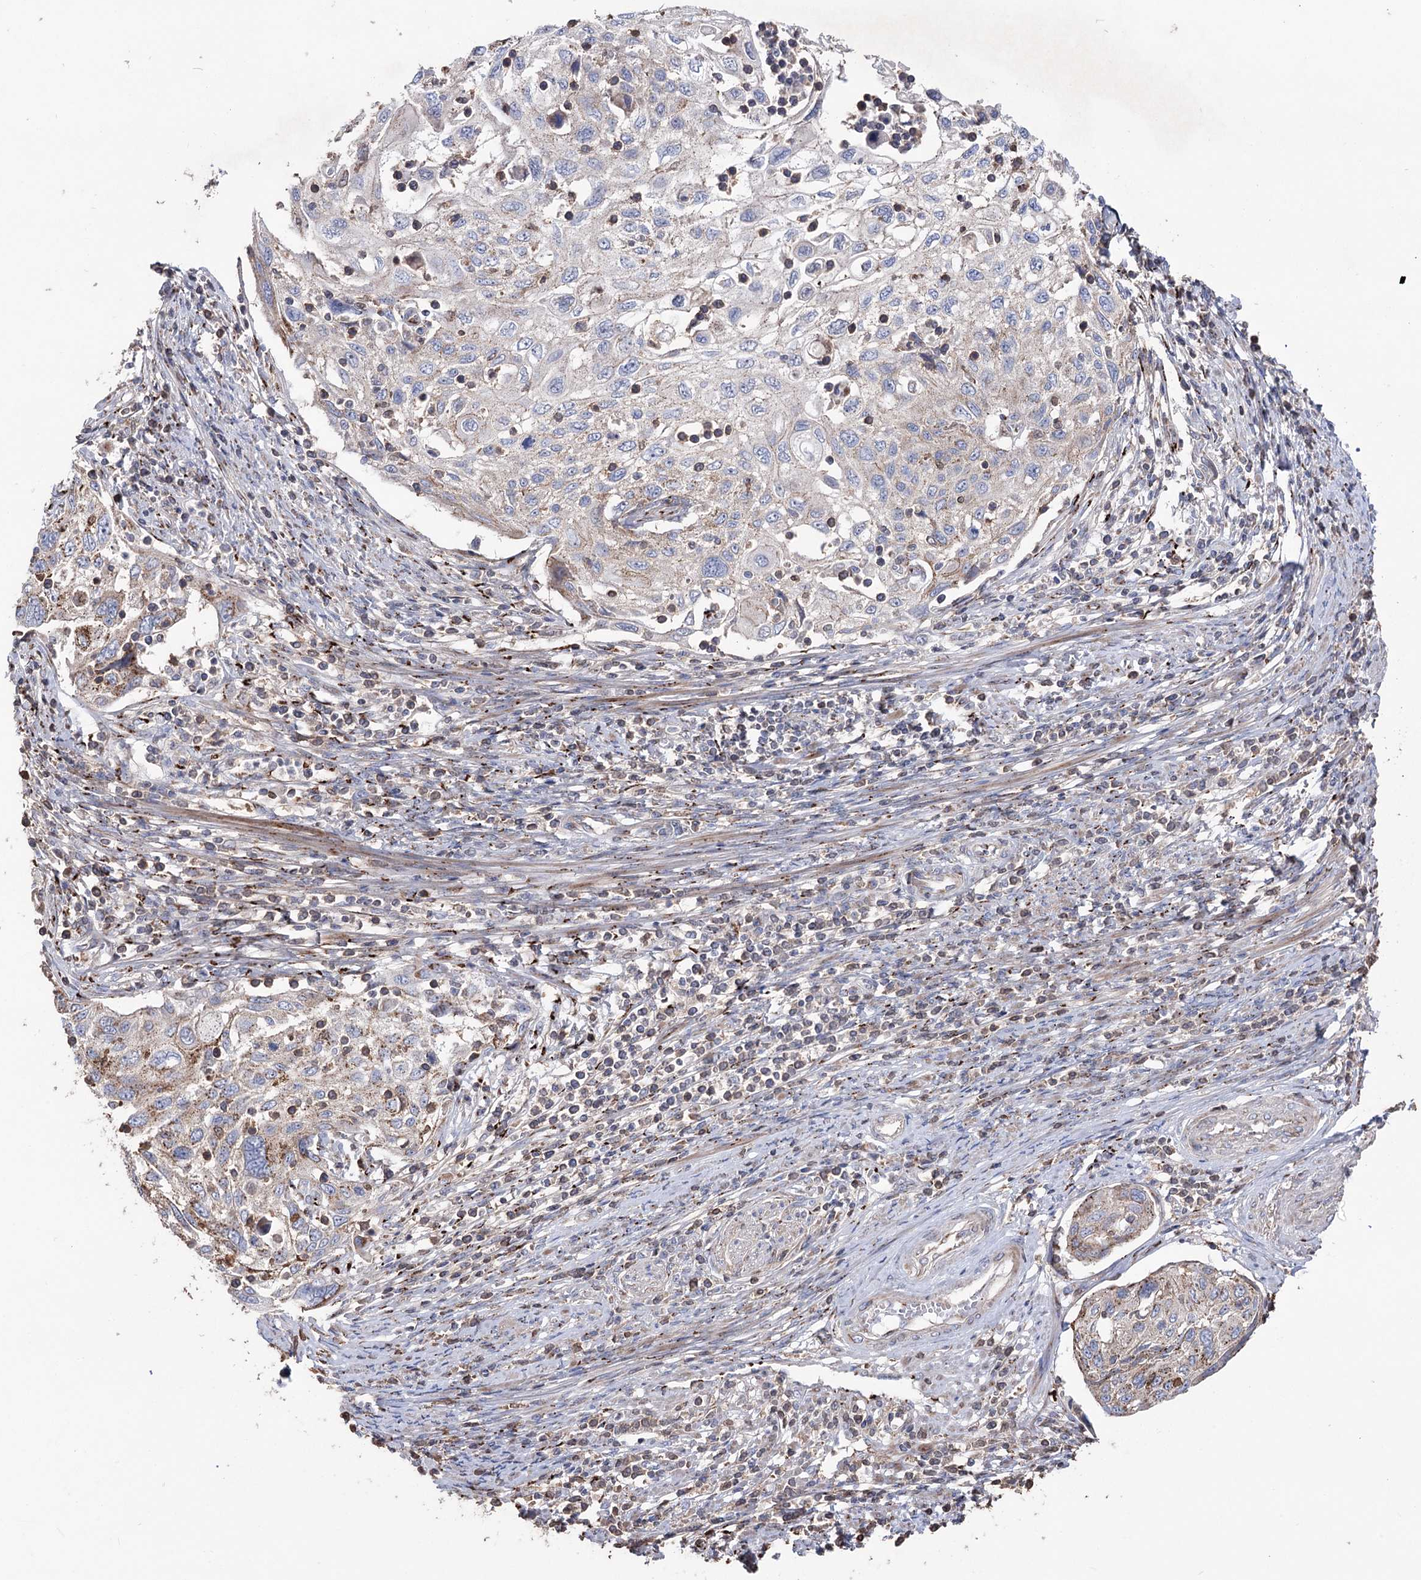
{"staining": {"intensity": "strong", "quantity": "<25%", "location": "cytoplasmic/membranous"}, "tissue": "cervical cancer", "cell_type": "Tumor cells", "image_type": "cancer", "snomed": [{"axis": "morphology", "description": "Squamous cell carcinoma, NOS"}, {"axis": "topography", "description": "Cervix"}], "caption": "Immunohistochemical staining of human cervical cancer (squamous cell carcinoma) demonstrates medium levels of strong cytoplasmic/membranous positivity in about <25% of tumor cells.", "gene": "ARHGAP20", "patient": {"sex": "female", "age": 70}}